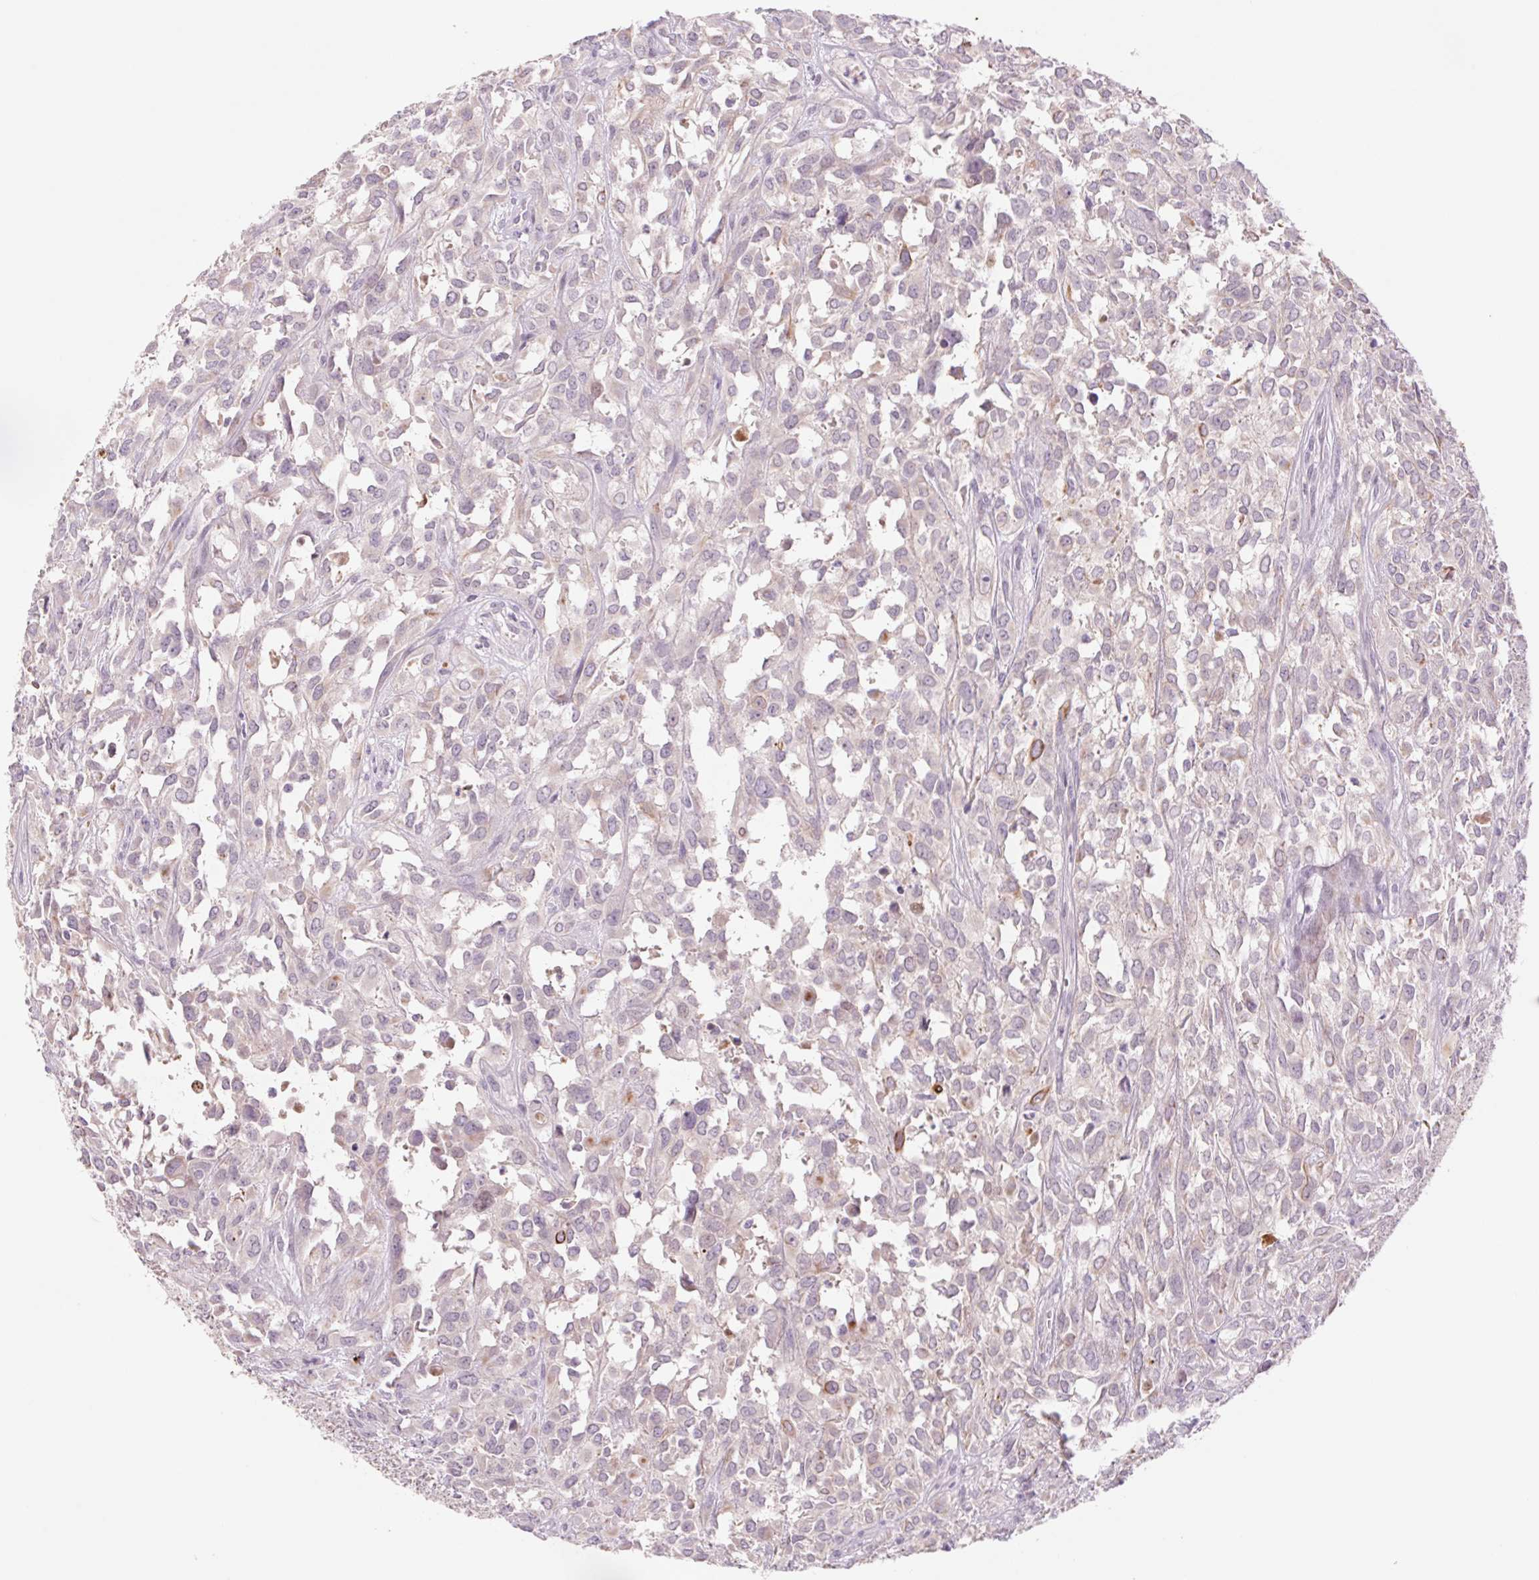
{"staining": {"intensity": "moderate", "quantity": "<25%", "location": "cytoplasmic/membranous"}, "tissue": "urothelial cancer", "cell_type": "Tumor cells", "image_type": "cancer", "snomed": [{"axis": "morphology", "description": "Urothelial carcinoma, High grade"}, {"axis": "topography", "description": "Urinary bladder"}], "caption": "IHC of human urothelial cancer shows low levels of moderate cytoplasmic/membranous staining in about <25% of tumor cells.", "gene": "KRT1", "patient": {"sex": "male", "age": 67}}